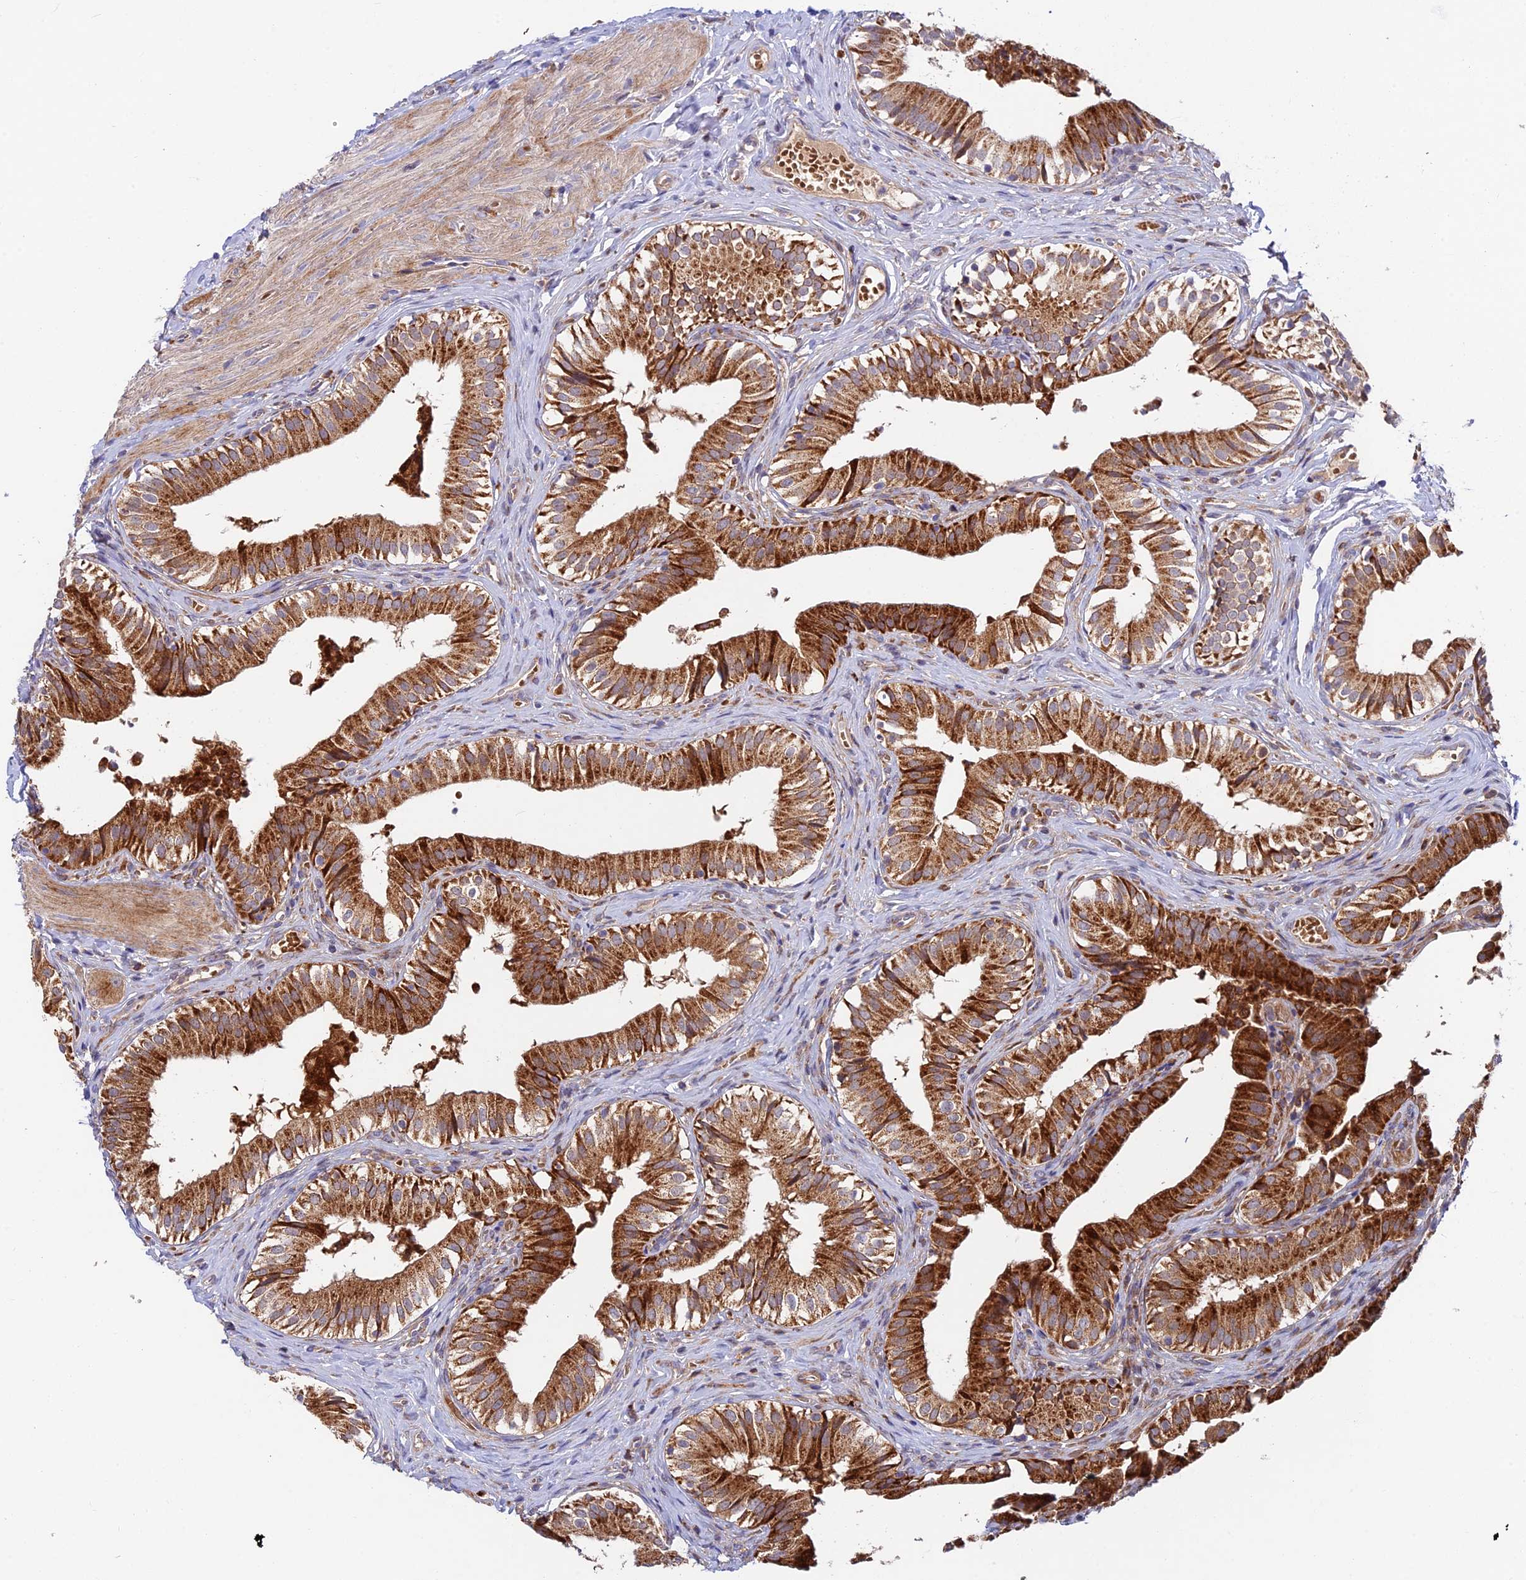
{"staining": {"intensity": "strong", "quantity": ">75%", "location": "cytoplasmic/membranous"}, "tissue": "gallbladder", "cell_type": "Glandular cells", "image_type": "normal", "snomed": [{"axis": "morphology", "description": "Normal tissue, NOS"}, {"axis": "topography", "description": "Gallbladder"}], "caption": "A brown stain highlights strong cytoplasmic/membranous expression of a protein in glandular cells of benign gallbladder.", "gene": "FUOM", "patient": {"sex": "female", "age": 47}}